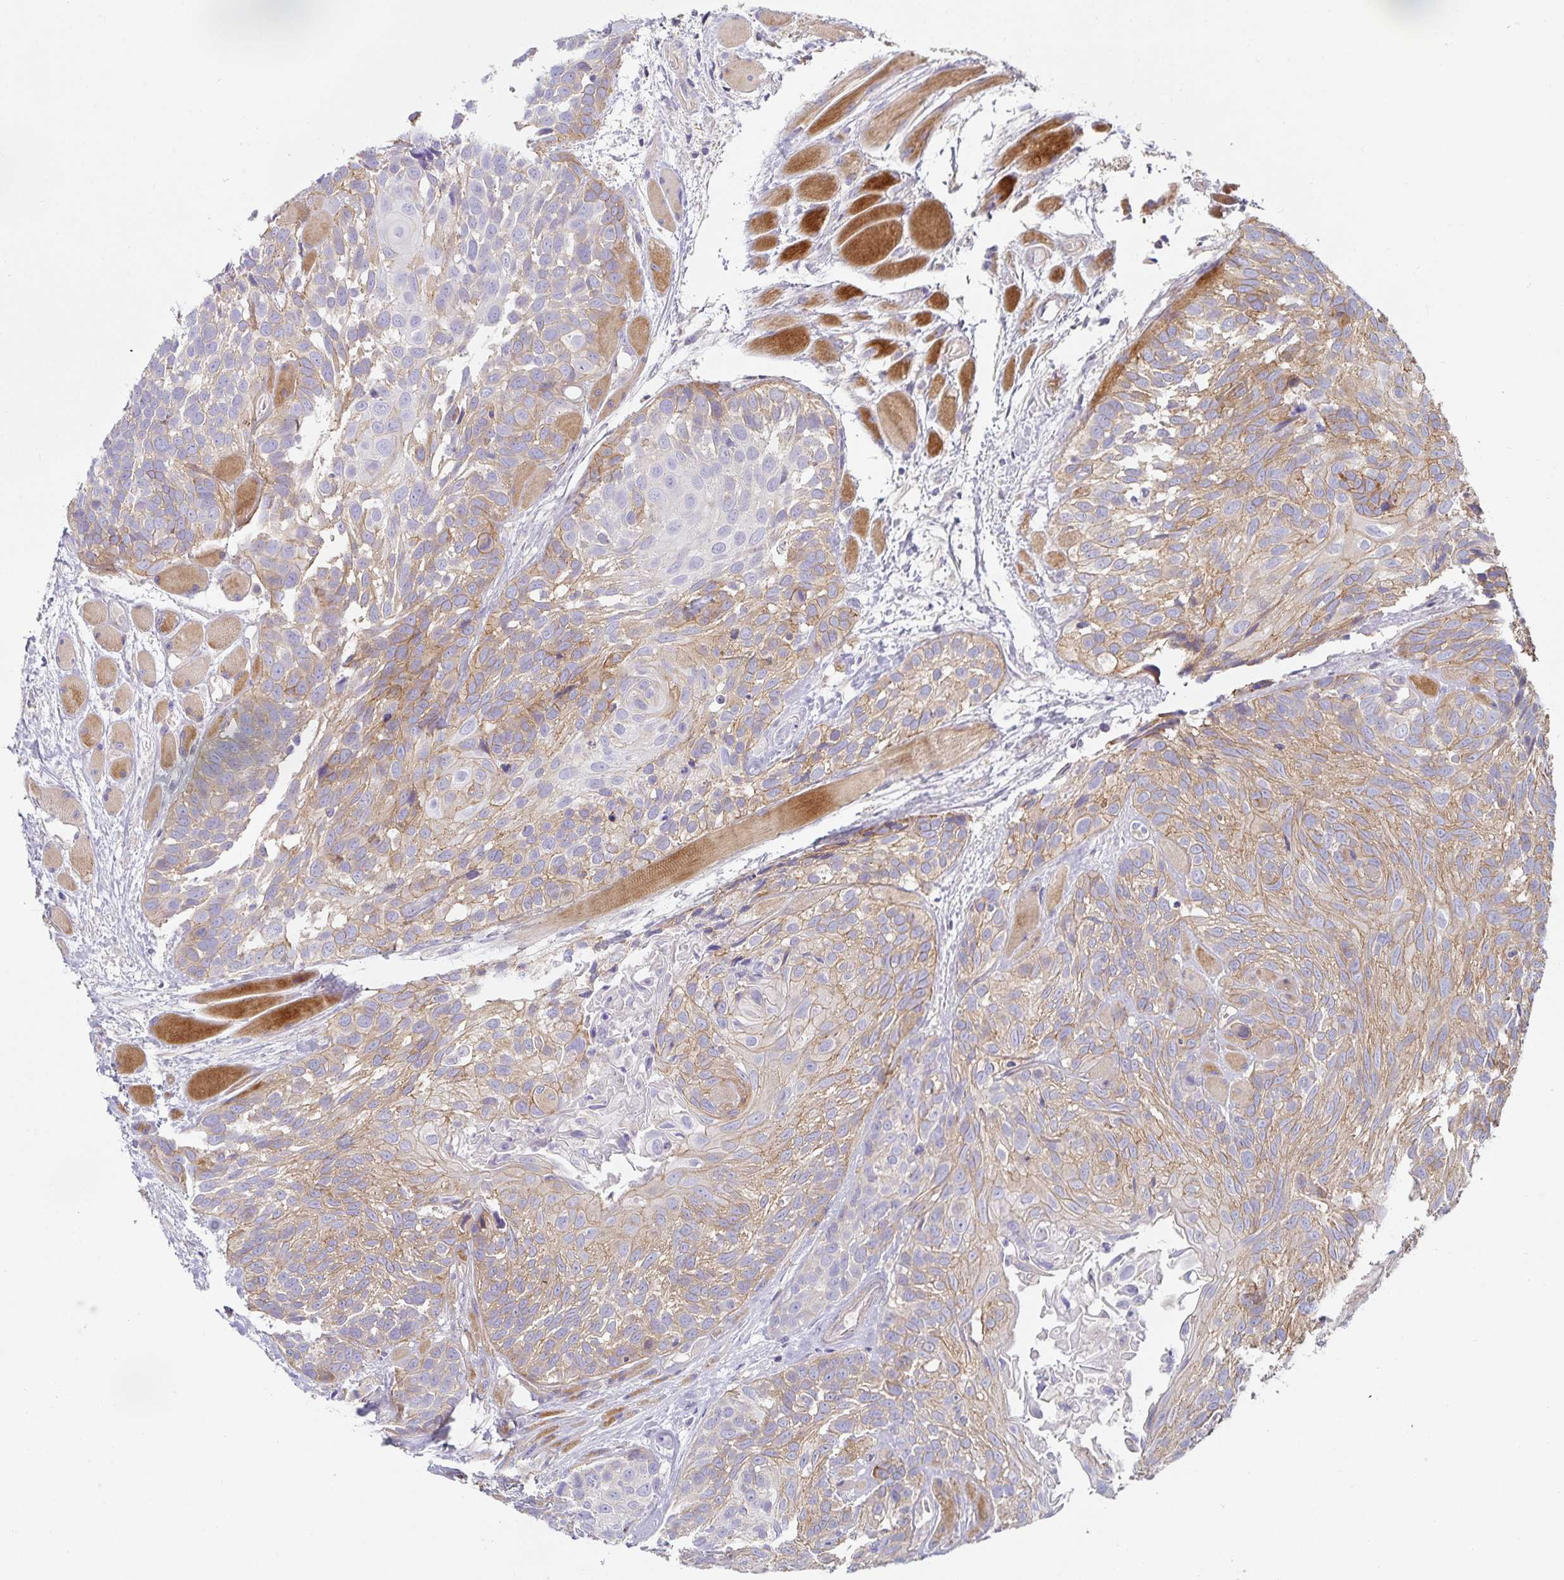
{"staining": {"intensity": "weak", "quantity": "25%-75%", "location": "cytoplasmic/membranous"}, "tissue": "head and neck cancer", "cell_type": "Tumor cells", "image_type": "cancer", "snomed": [{"axis": "morphology", "description": "Squamous cell carcinoma, NOS"}, {"axis": "topography", "description": "Head-Neck"}], "caption": "Protein analysis of head and neck cancer (squamous cell carcinoma) tissue displays weak cytoplasmic/membranous positivity in approximately 25%-75% of tumor cells.", "gene": "METTL22", "patient": {"sex": "female", "age": 50}}